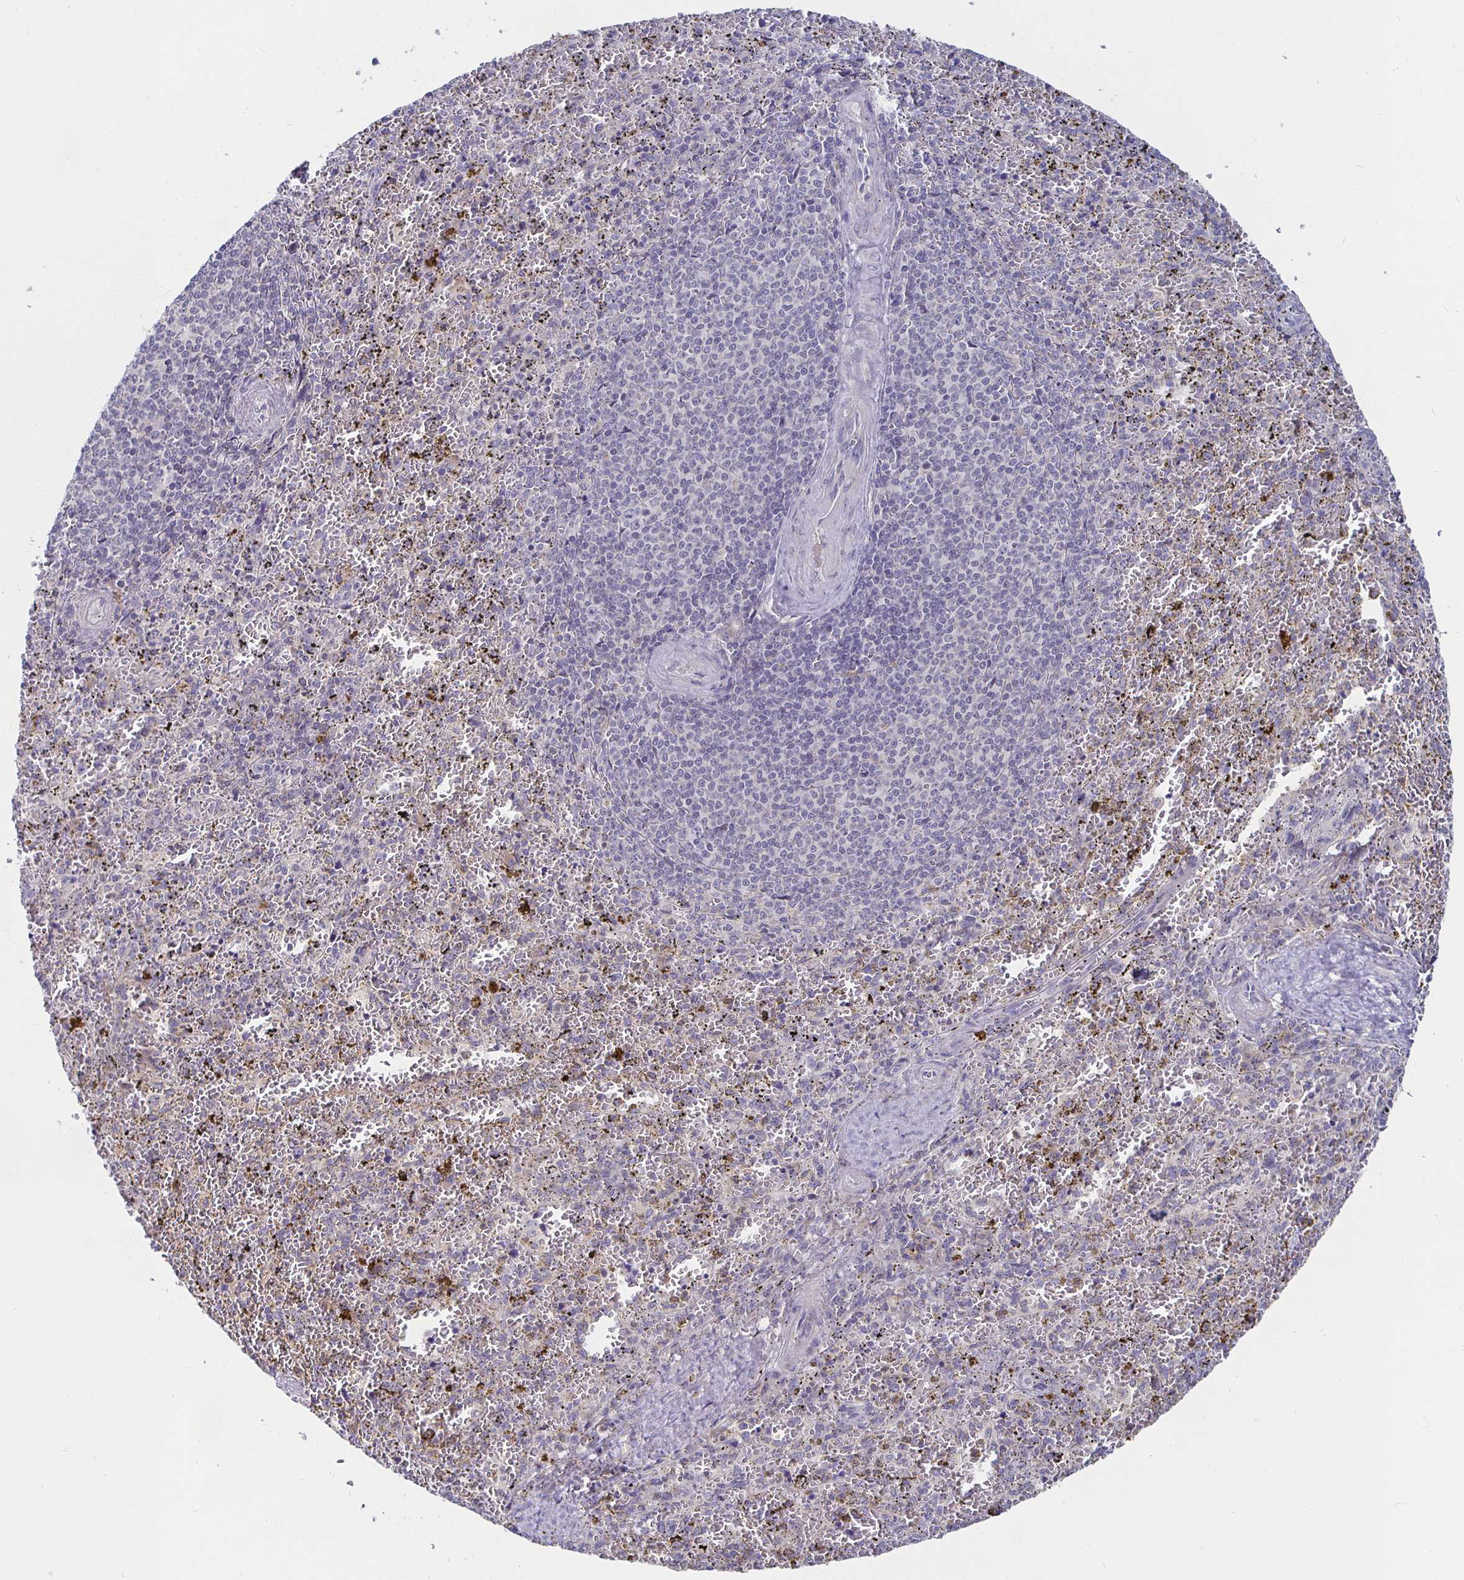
{"staining": {"intensity": "negative", "quantity": "none", "location": "none"}, "tissue": "spleen", "cell_type": "Cells in red pulp", "image_type": "normal", "snomed": [{"axis": "morphology", "description": "Normal tissue, NOS"}, {"axis": "topography", "description": "Spleen"}], "caption": "This is a histopathology image of immunohistochemistry staining of normal spleen, which shows no positivity in cells in red pulp. The staining was performed using DAB (3,3'-diaminobenzidine) to visualize the protein expression in brown, while the nuclei were stained in blue with hematoxylin (Magnification: 20x).", "gene": "RNF144B", "patient": {"sex": "female", "age": 50}}